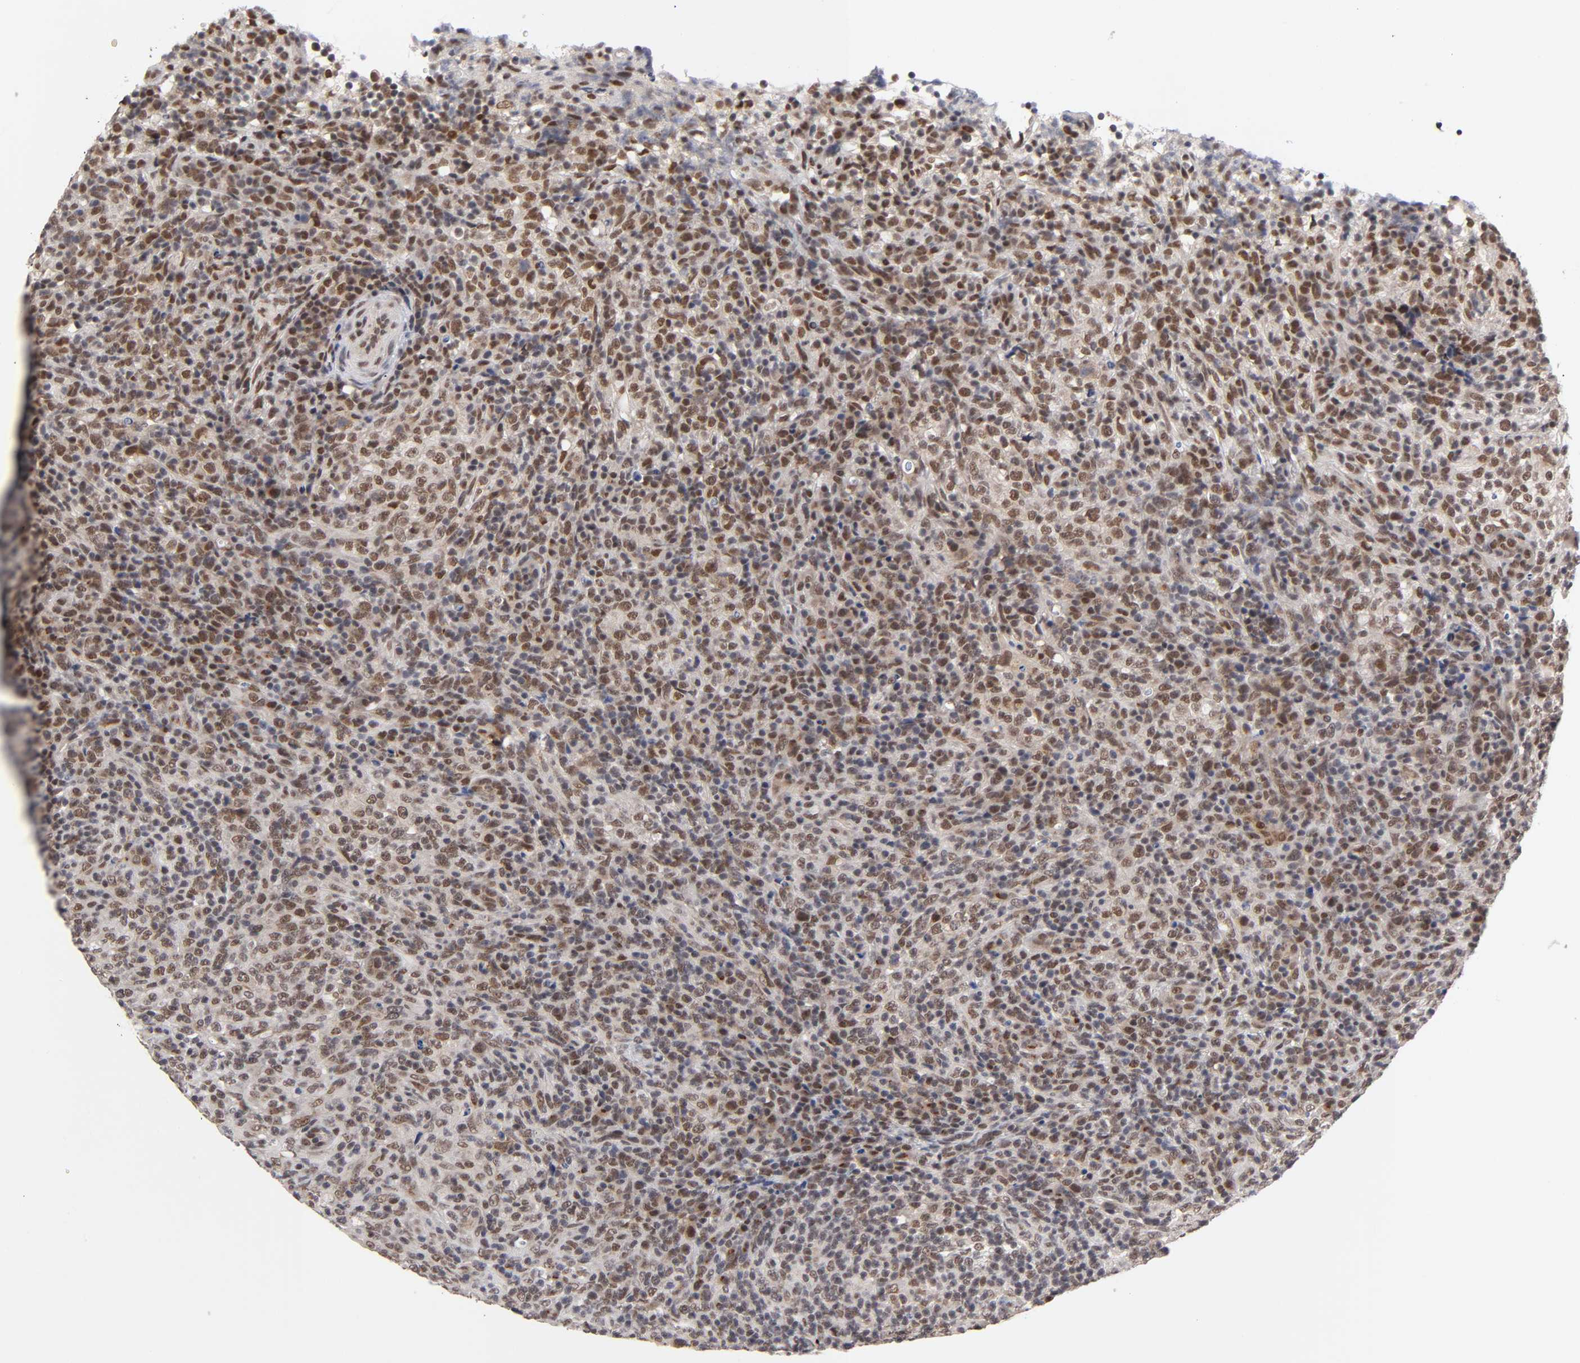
{"staining": {"intensity": "strong", "quantity": ">75%", "location": "cytoplasmic/membranous,nuclear"}, "tissue": "lymphoma", "cell_type": "Tumor cells", "image_type": "cancer", "snomed": [{"axis": "morphology", "description": "Malignant lymphoma, non-Hodgkin's type, High grade"}, {"axis": "topography", "description": "Lymph node"}], "caption": "About >75% of tumor cells in human lymphoma display strong cytoplasmic/membranous and nuclear protein expression as visualized by brown immunohistochemical staining.", "gene": "EP300", "patient": {"sex": "female", "age": 76}}